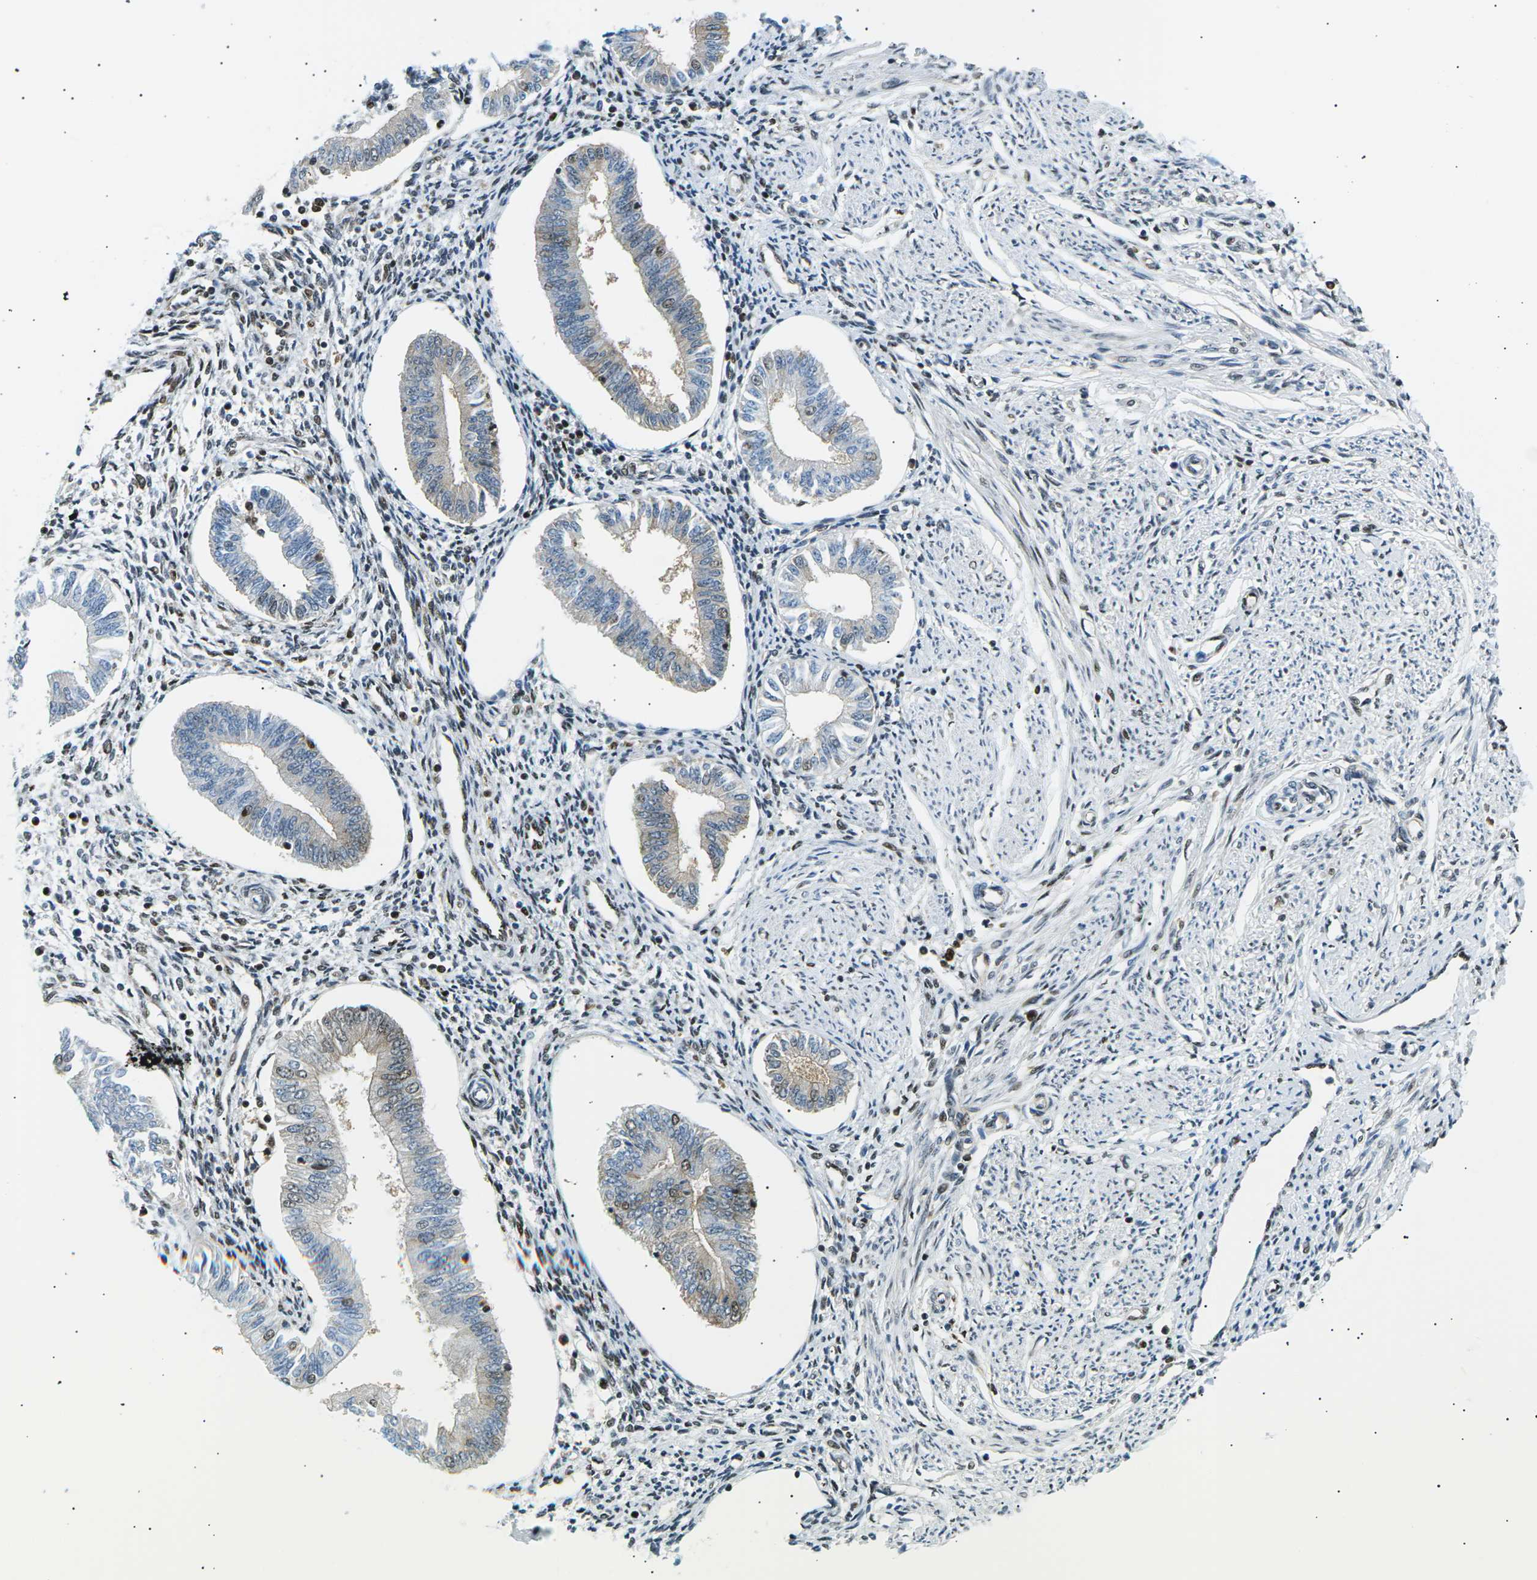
{"staining": {"intensity": "strong", "quantity": "25%-75%", "location": "nuclear"}, "tissue": "endometrium", "cell_type": "Cells in endometrial stroma", "image_type": "normal", "snomed": [{"axis": "morphology", "description": "Normal tissue, NOS"}, {"axis": "topography", "description": "Endometrium"}], "caption": "Immunohistochemical staining of unremarkable human endometrium demonstrates 25%-75% levels of strong nuclear protein staining in about 25%-75% of cells in endometrial stroma. Using DAB (3,3'-diaminobenzidine) (brown) and hematoxylin (blue) stains, captured at high magnification using brightfield microscopy.", "gene": "RPA2", "patient": {"sex": "female", "age": 50}}